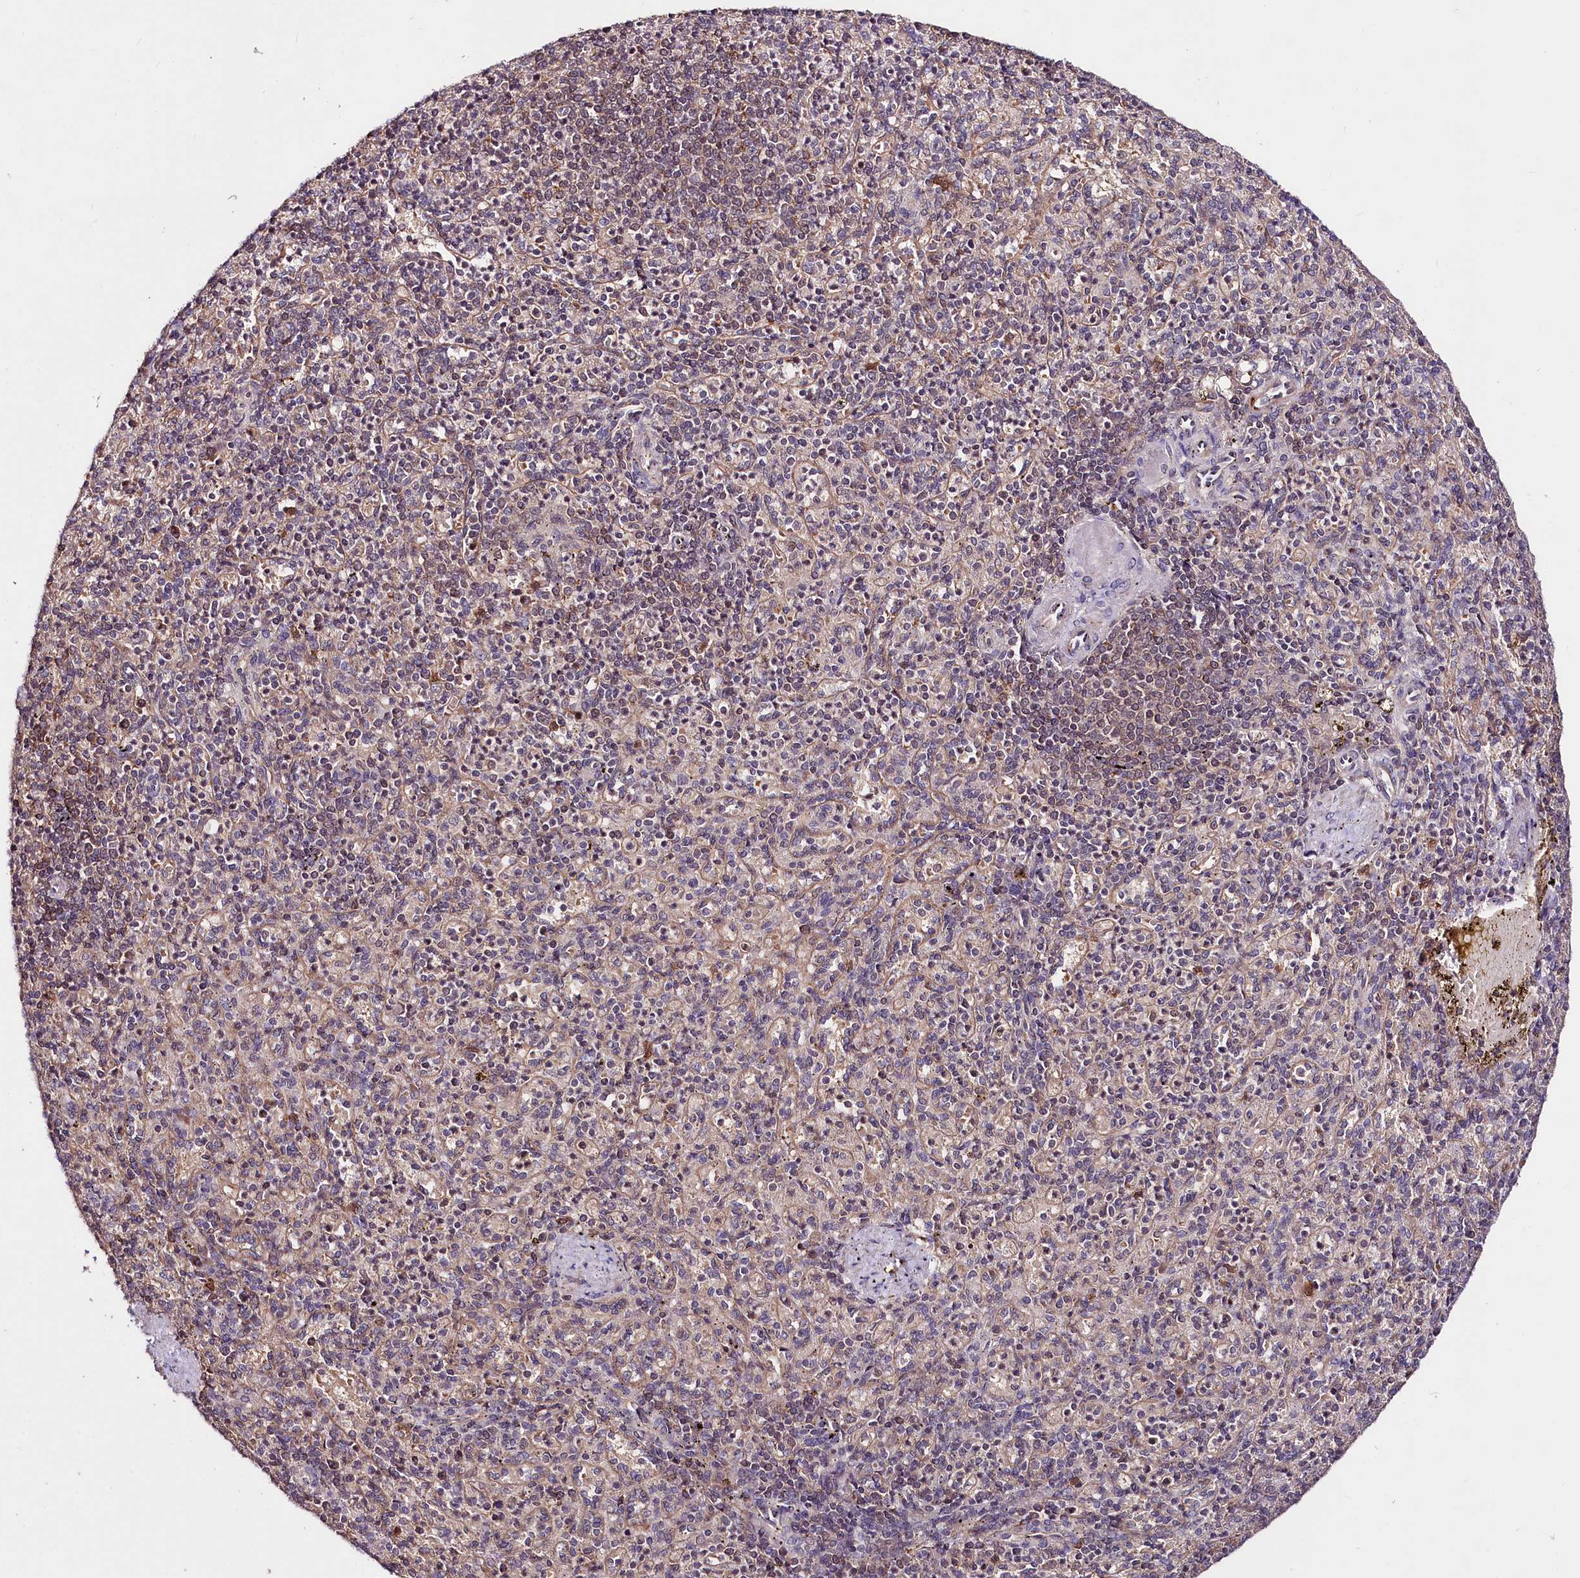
{"staining": {"intensity": "moderate", "quantity": "<25%", "location": "cytoplasmic/membranous"}, "tissue": "spleen", "cell_type": "Cells in red pulp", "image_type": "normal", "snomed": [{"axis": "morphology", "description": "Normal tissue, NOS"}, {"axis": "topography", "description": "Spleen"}], "caption": "Protein staining of normal spleen displays moderate cytoplasmic/membranous staining in approximately <25% of cells in red pulp.", "gene": "TAFAZZIN", "patient": {"sex": "female", "age": 74}}